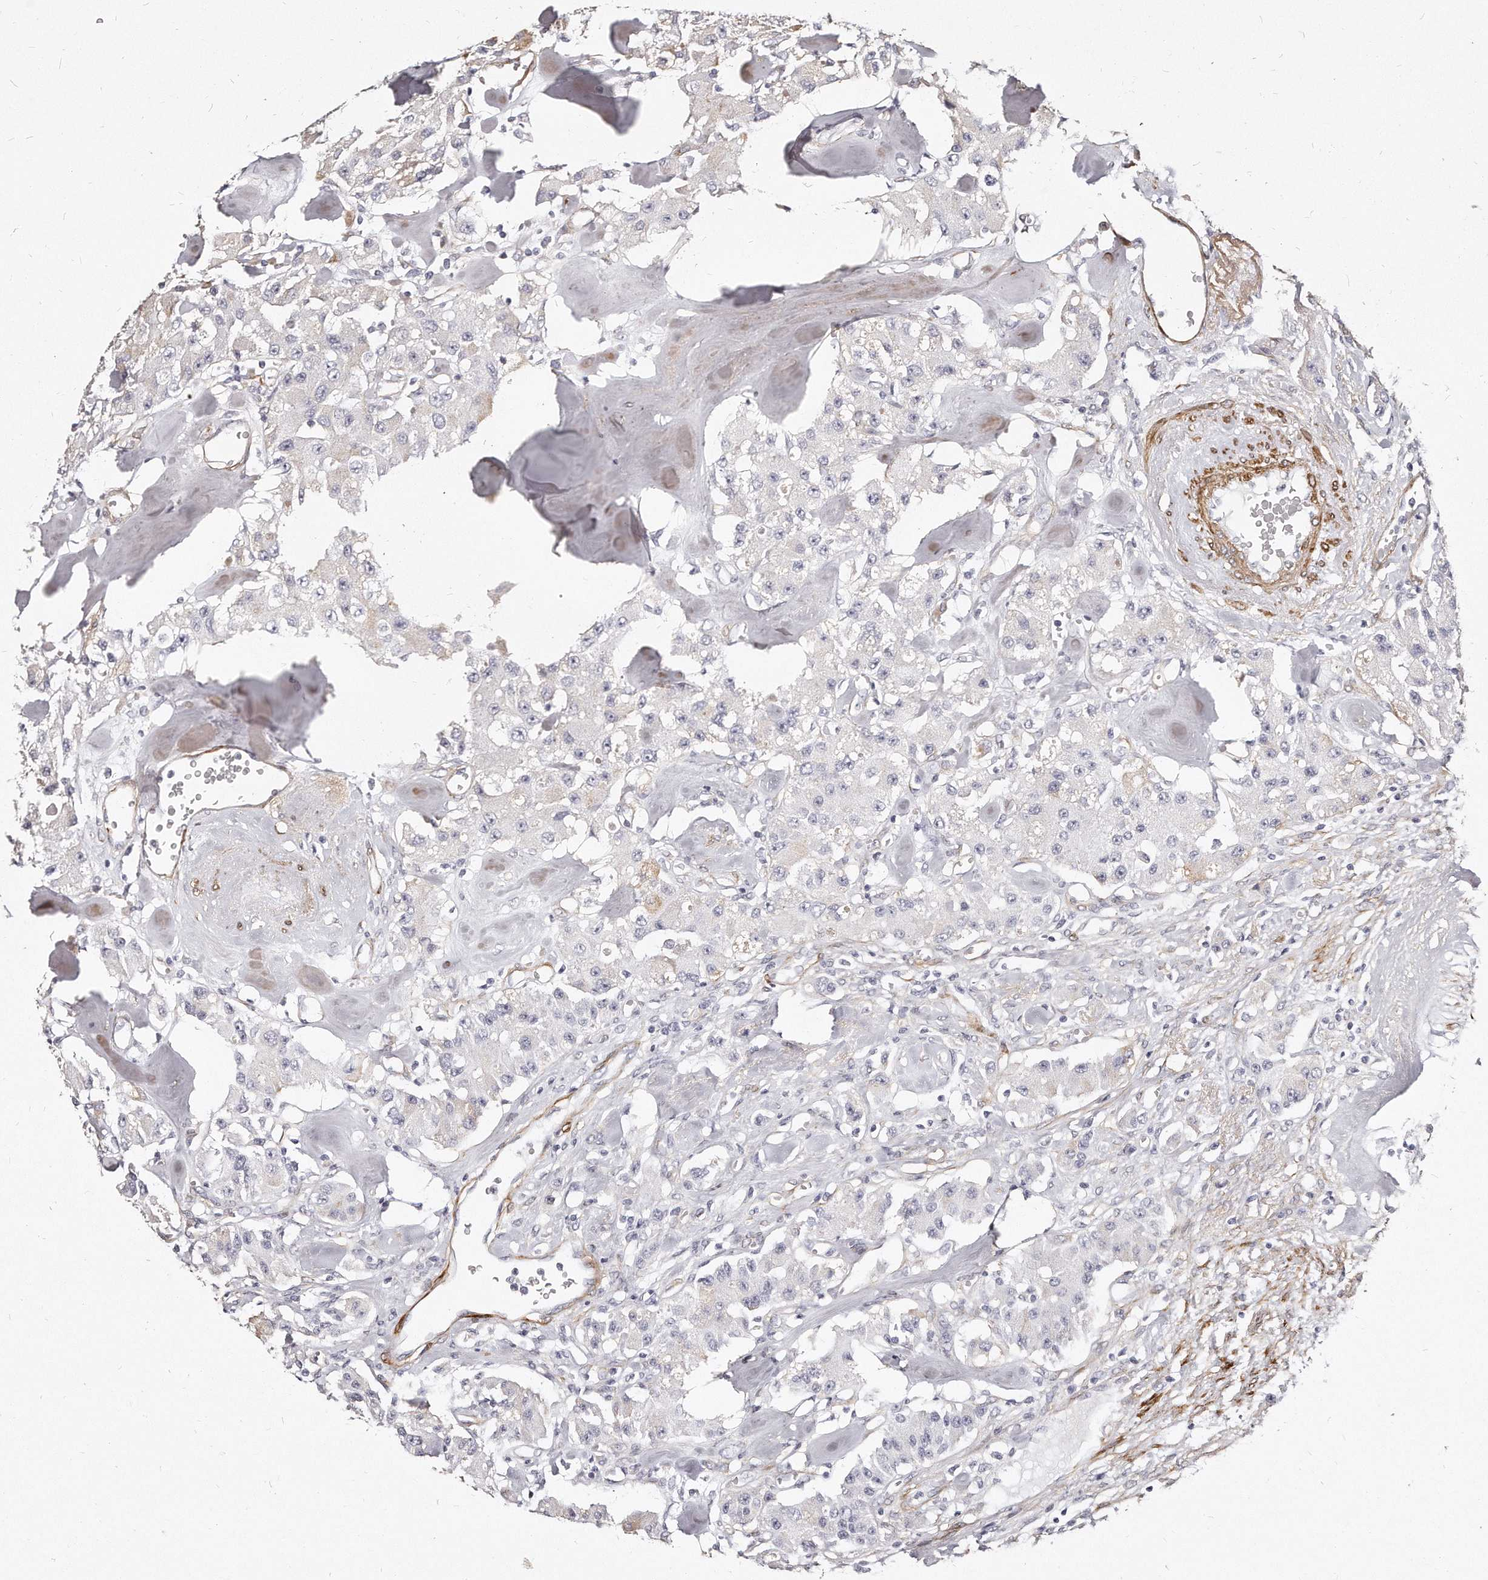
{"staining": {"intensity": "negative", "quantity": "none", "location": "none"}, "tissue": "carcinoid", "cell_type": "Tumor cells", "image_type": "cancer", "snomed": [{"axis": "morphology", "description": "Carcinoid, malignant, NOS"}, {"axis": "topography", "description": "Pancreas"}], "caption": "Tumor cells show no significant staining in malignant carcinoid. The staining is performed using DAB (3,3'-diaminobenzidine) brown chromogen with nuclei counter-stained in using hematoxylin.", "gene": "LMOD1", "patient": {"sex": "male", "age": 41}}